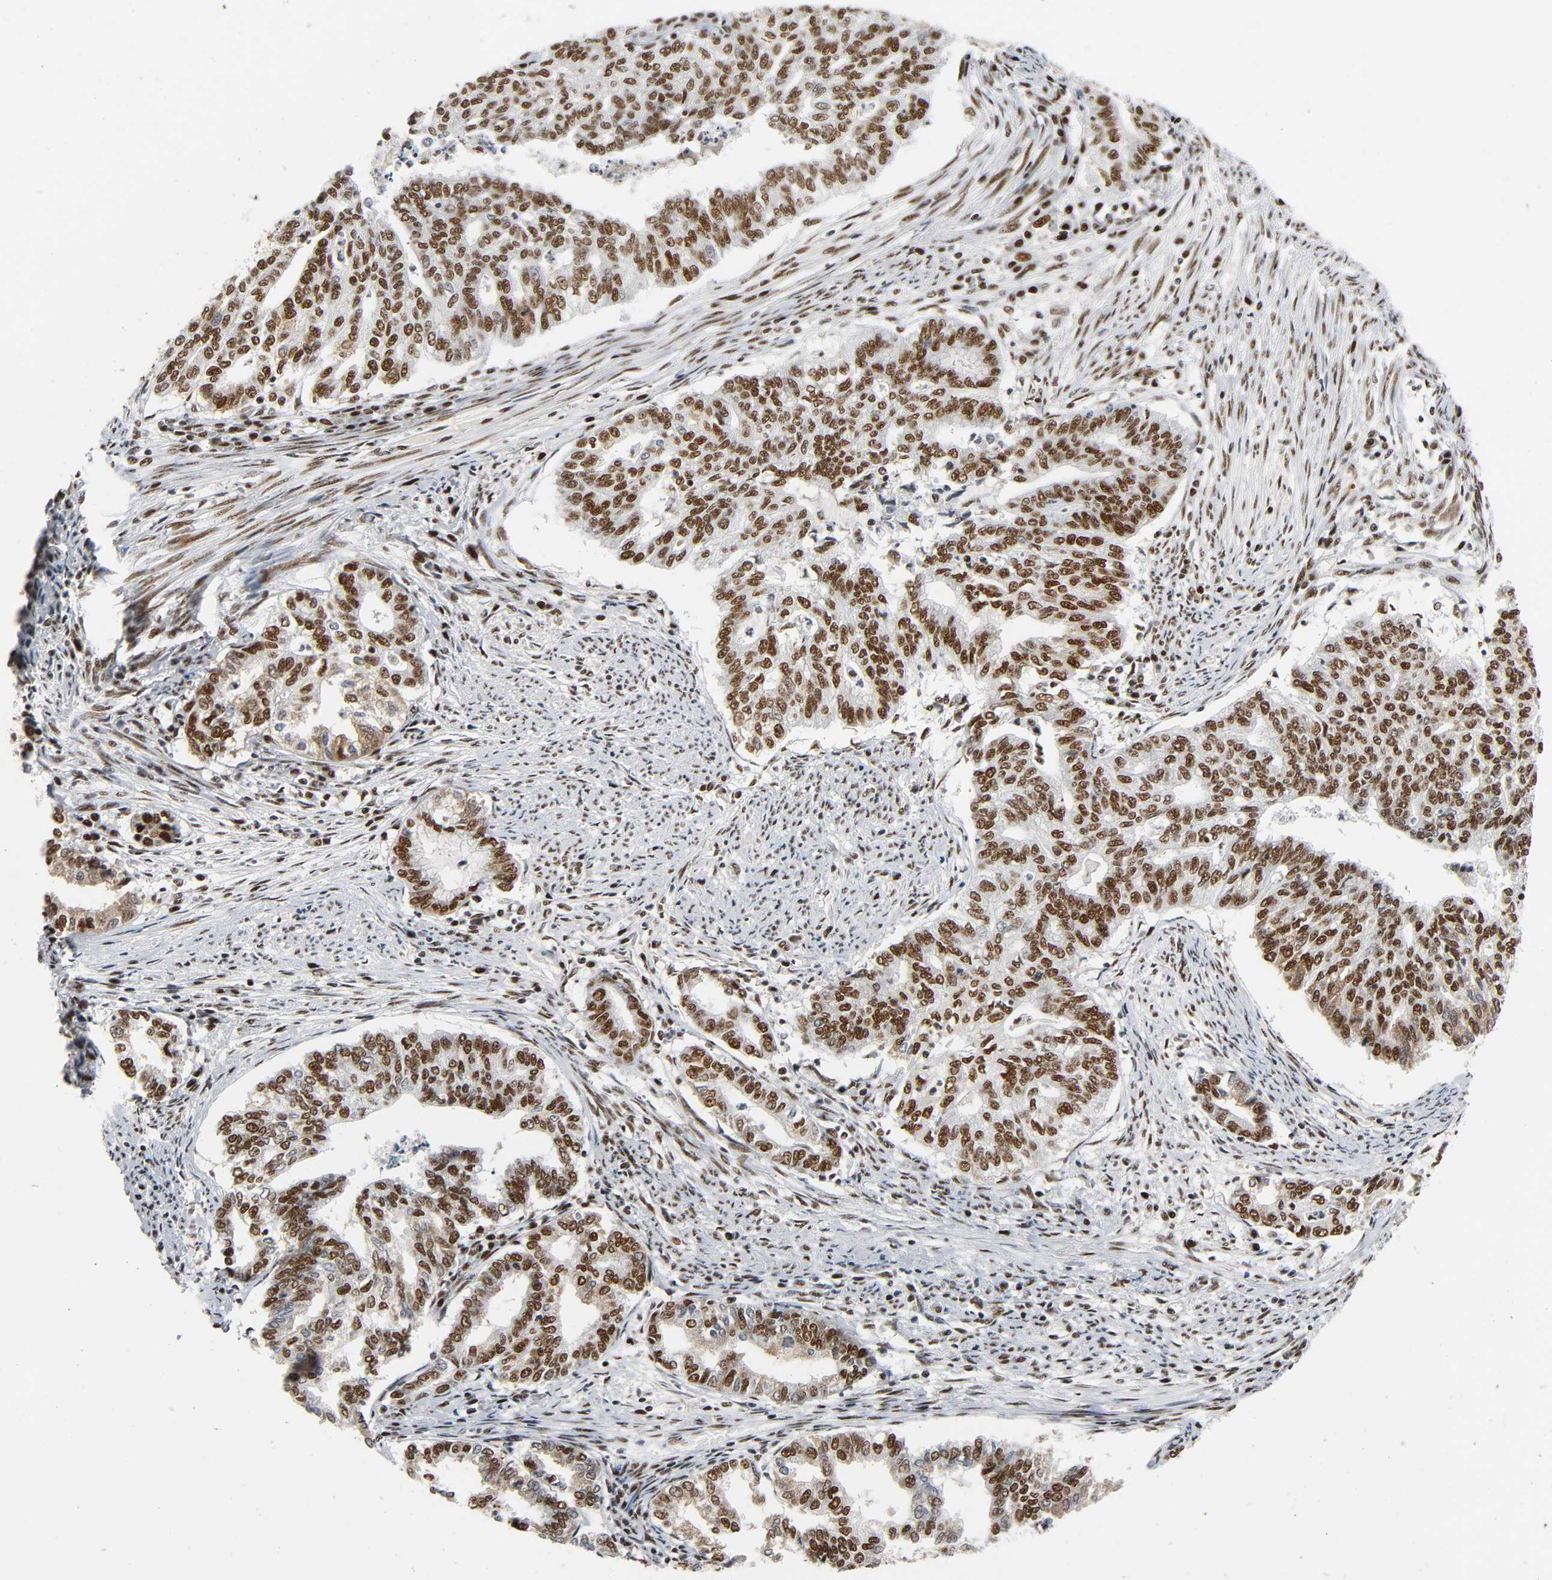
{"staining": {"intensity": "strong", "quantity": ">75%", "location": "nuclear"}, "tissue": "endometrial cancer", "cell_type": "Tumor cells", "image_type": "cancer", "snomed": [{"axis": "morphology", "description": "Adenocarcinoma, NOS"}, {"axis": "topography", "description": "Endometrium"}], "caption": "Tumor cells exhibit high levels of strong nuclear staining in approximately >75% of cells in human endometrial cancer.", "gene": "CDK9", "patient": {"sex": "female", "age": 79}}